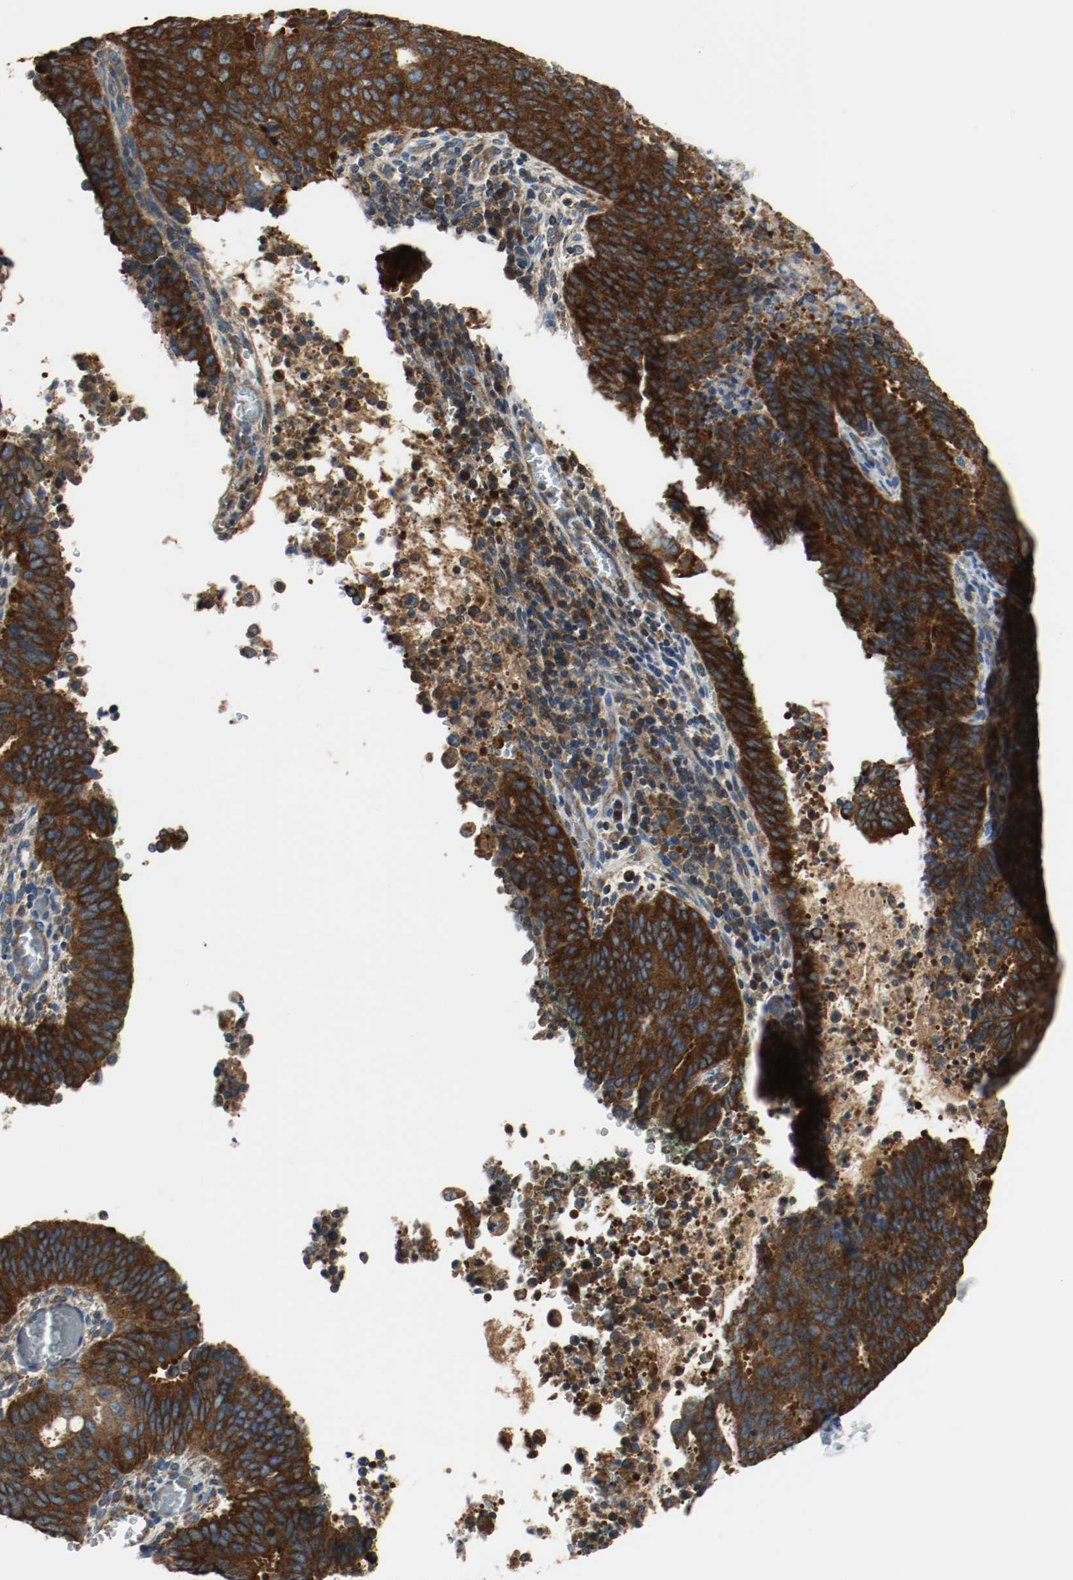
{"staining": {"intensity": "strong", "quantity": ">75%", "location": "cytoplasmic/membranous"}, "tissue": "cervical cancer", "cell_type": "Tumor cells", "image_type": "cancer", "snomed": [{"axis": "morphology", "description": "Adenocarcinoma, NOS"}, {"axis": "topography", "description": "Cervix"}], "caption": "Immunohistochemical staining of human cervical cancer (adenocarcinoma) reveals high levels of strong cytoplasmic/membranous protein staining in approximately >75% of tumor cells.", "gene": "TUBA3D", "patient": {"sex": "female", "age": 44}}